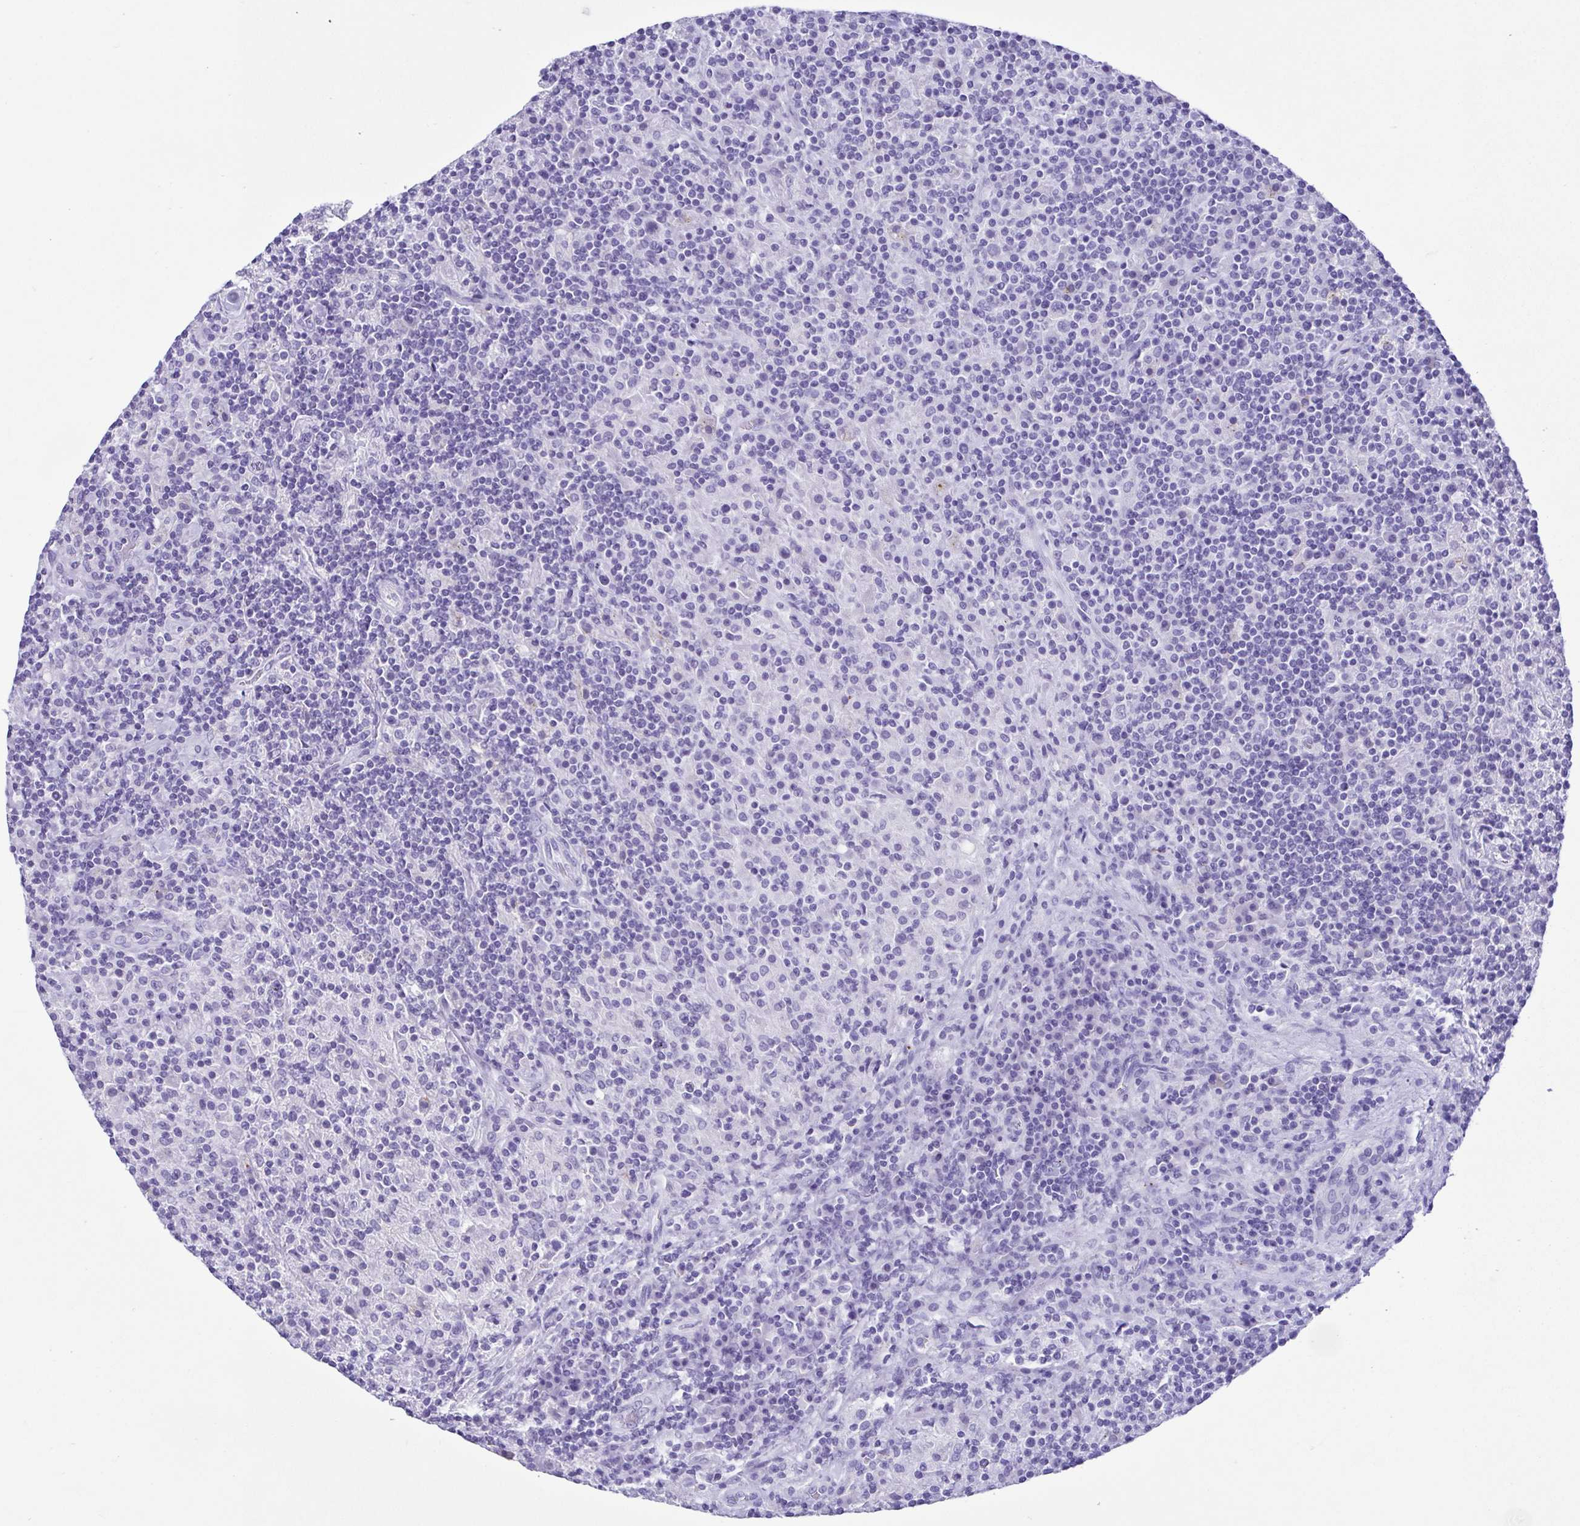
{"staining": {"intensity": "negative", "quantity": "none", "location": "none"}, "tissue": "lymphoma", "cell_type": "Tumor cells", "image_type": "cancer", "snomed": [{"axis": "morphology", "description": "Hodgkin's disease, NOS"}, {"axis": "topography", "description": "Lymph node"}], "caption": "There is no significant staining in tumor cells of Hodgkin's disease.", "gene": "OVGP1", "patient": {"sex": "male", "age": 70}}